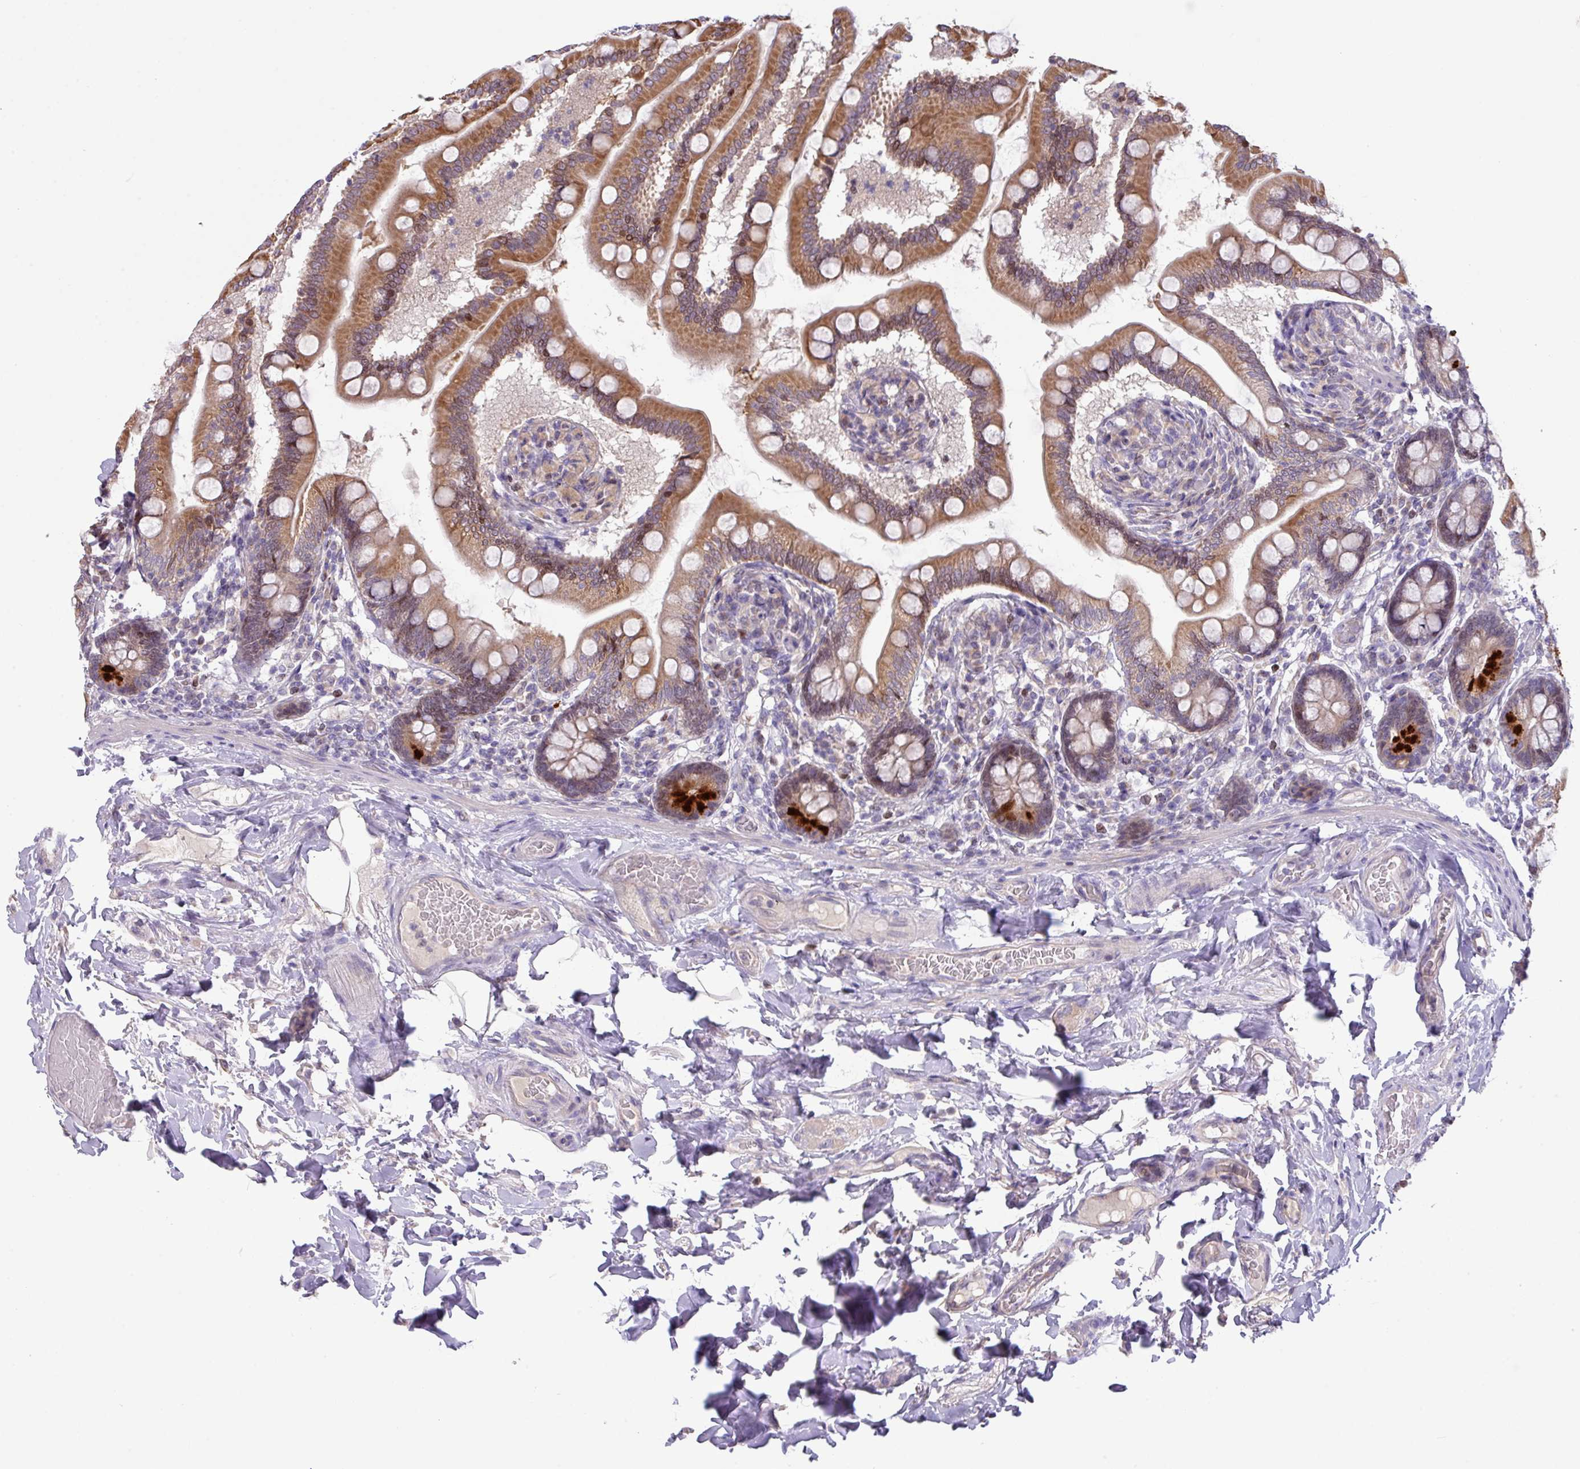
{"staining": {"intensity": "moderate", "quantity": ">75%", "location": "cytoplasmic/membranous"}, "tissue": "small intestine", "cell_type": "Glandular cells", "image_type": "normal", "snomed": [{"axis": "morphology", "description": "Normal tissue, NOS"}, {"axis": "topography", "description": "Small intestine"}], "caption": "This photomicrograph exhibits immunohistochemistry (IHC) staining of normal small intestine, with medium moderate cytoplasmic/membranous positivity in approximately >75% of glandular cells.", "gene": "ZNF394", "patient": {"sex": "female", "age": 64}}